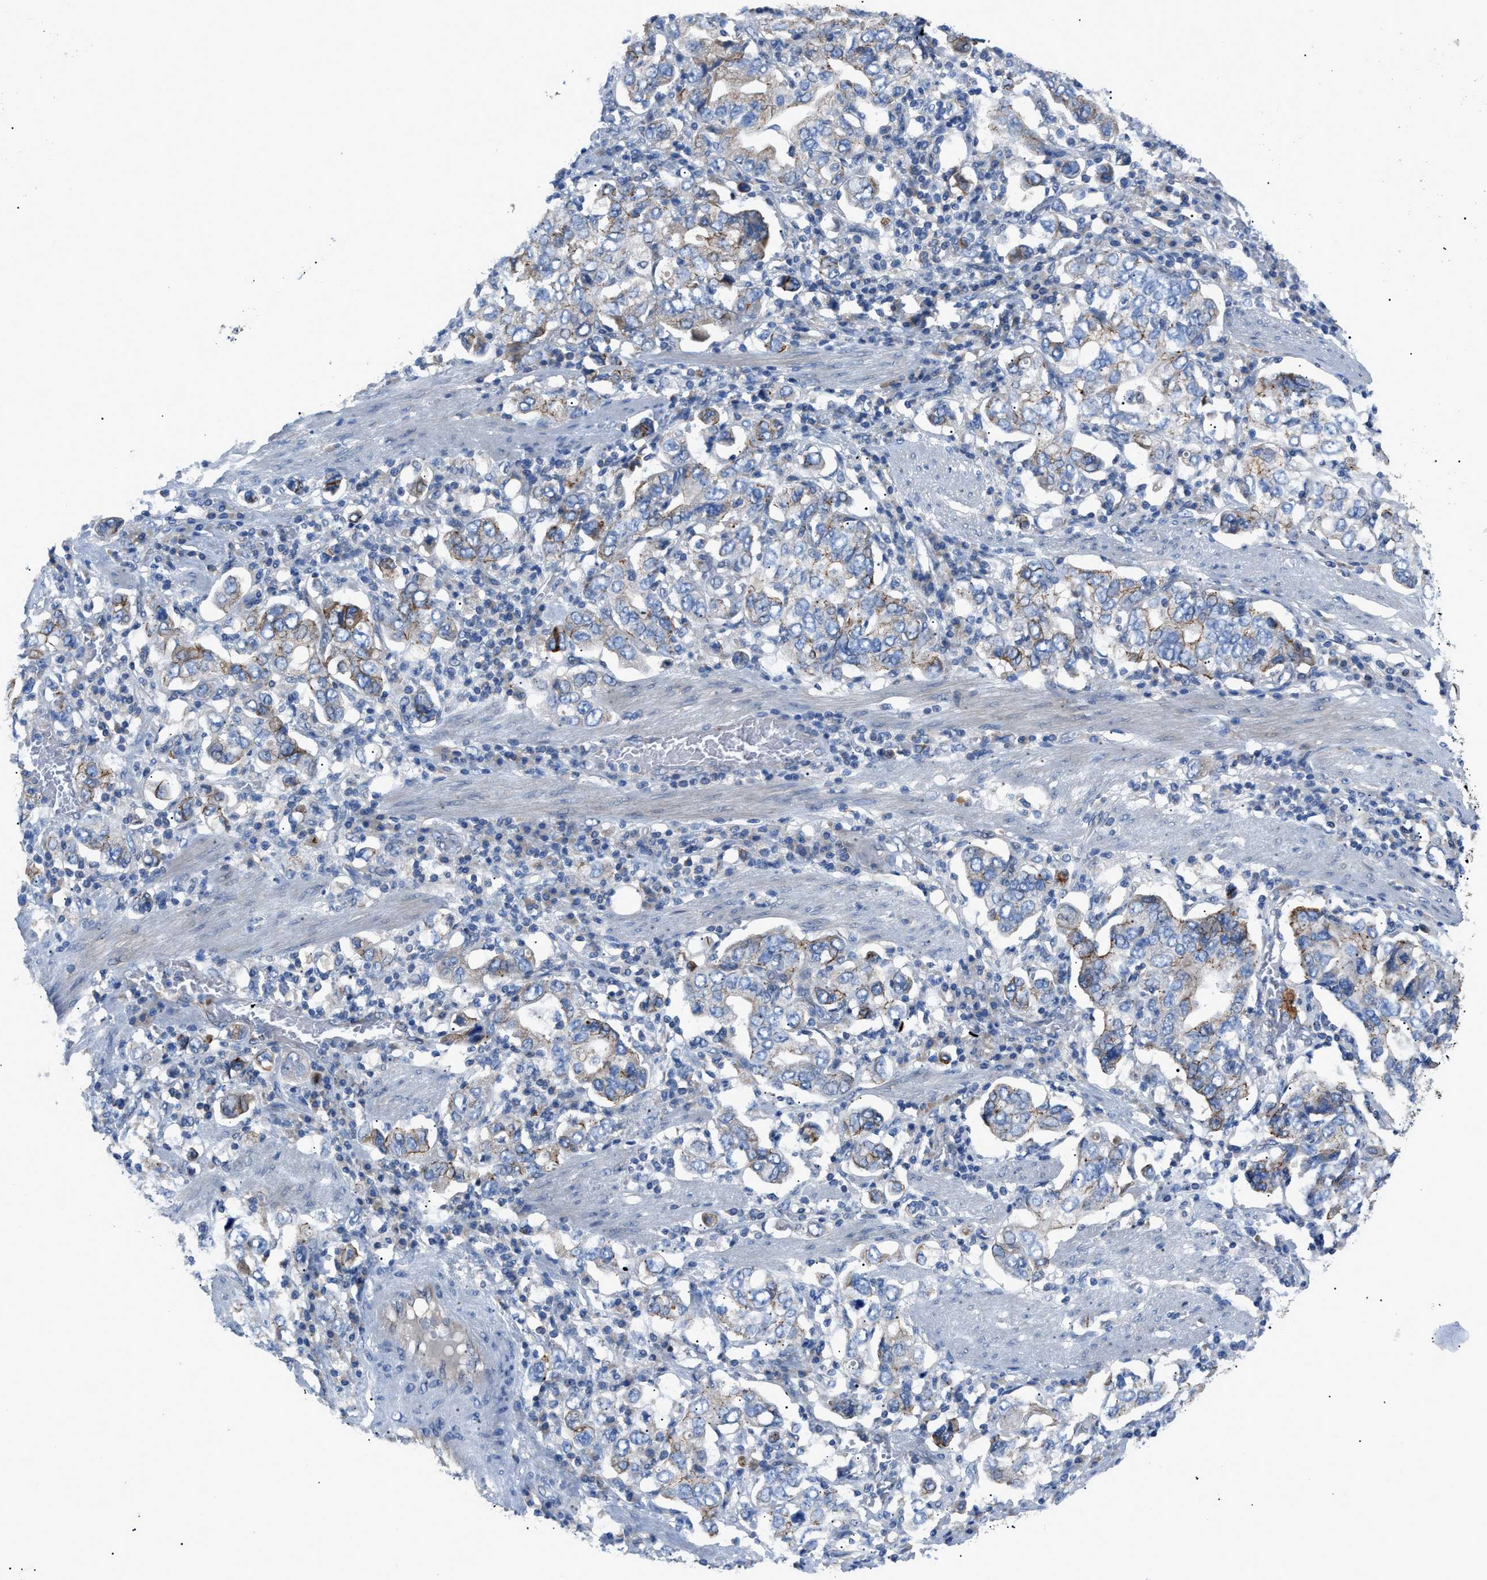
{"staining": {"intensity": "moderate", "quantity": "<25%", "location": "cytoplasmic/membranous"}, "tissue": "stomach cancer", "cell_type": "Tumor cells", "image_type": "cancer", "snomed": [{"axis": "morphology", "description": "Adenocarcinoma, NOS"}, {"axis": "topography", "description": "Stomach, upper"}], "caption": "This is a photomicrograph of IHC staining of adenocarcinoma (stomach), which shows moderate positivity in the cytoplasmic/membranous of tumor cells.", "gene": "ZDHHC24", "patient": {"sex": "male", "age": 62}}